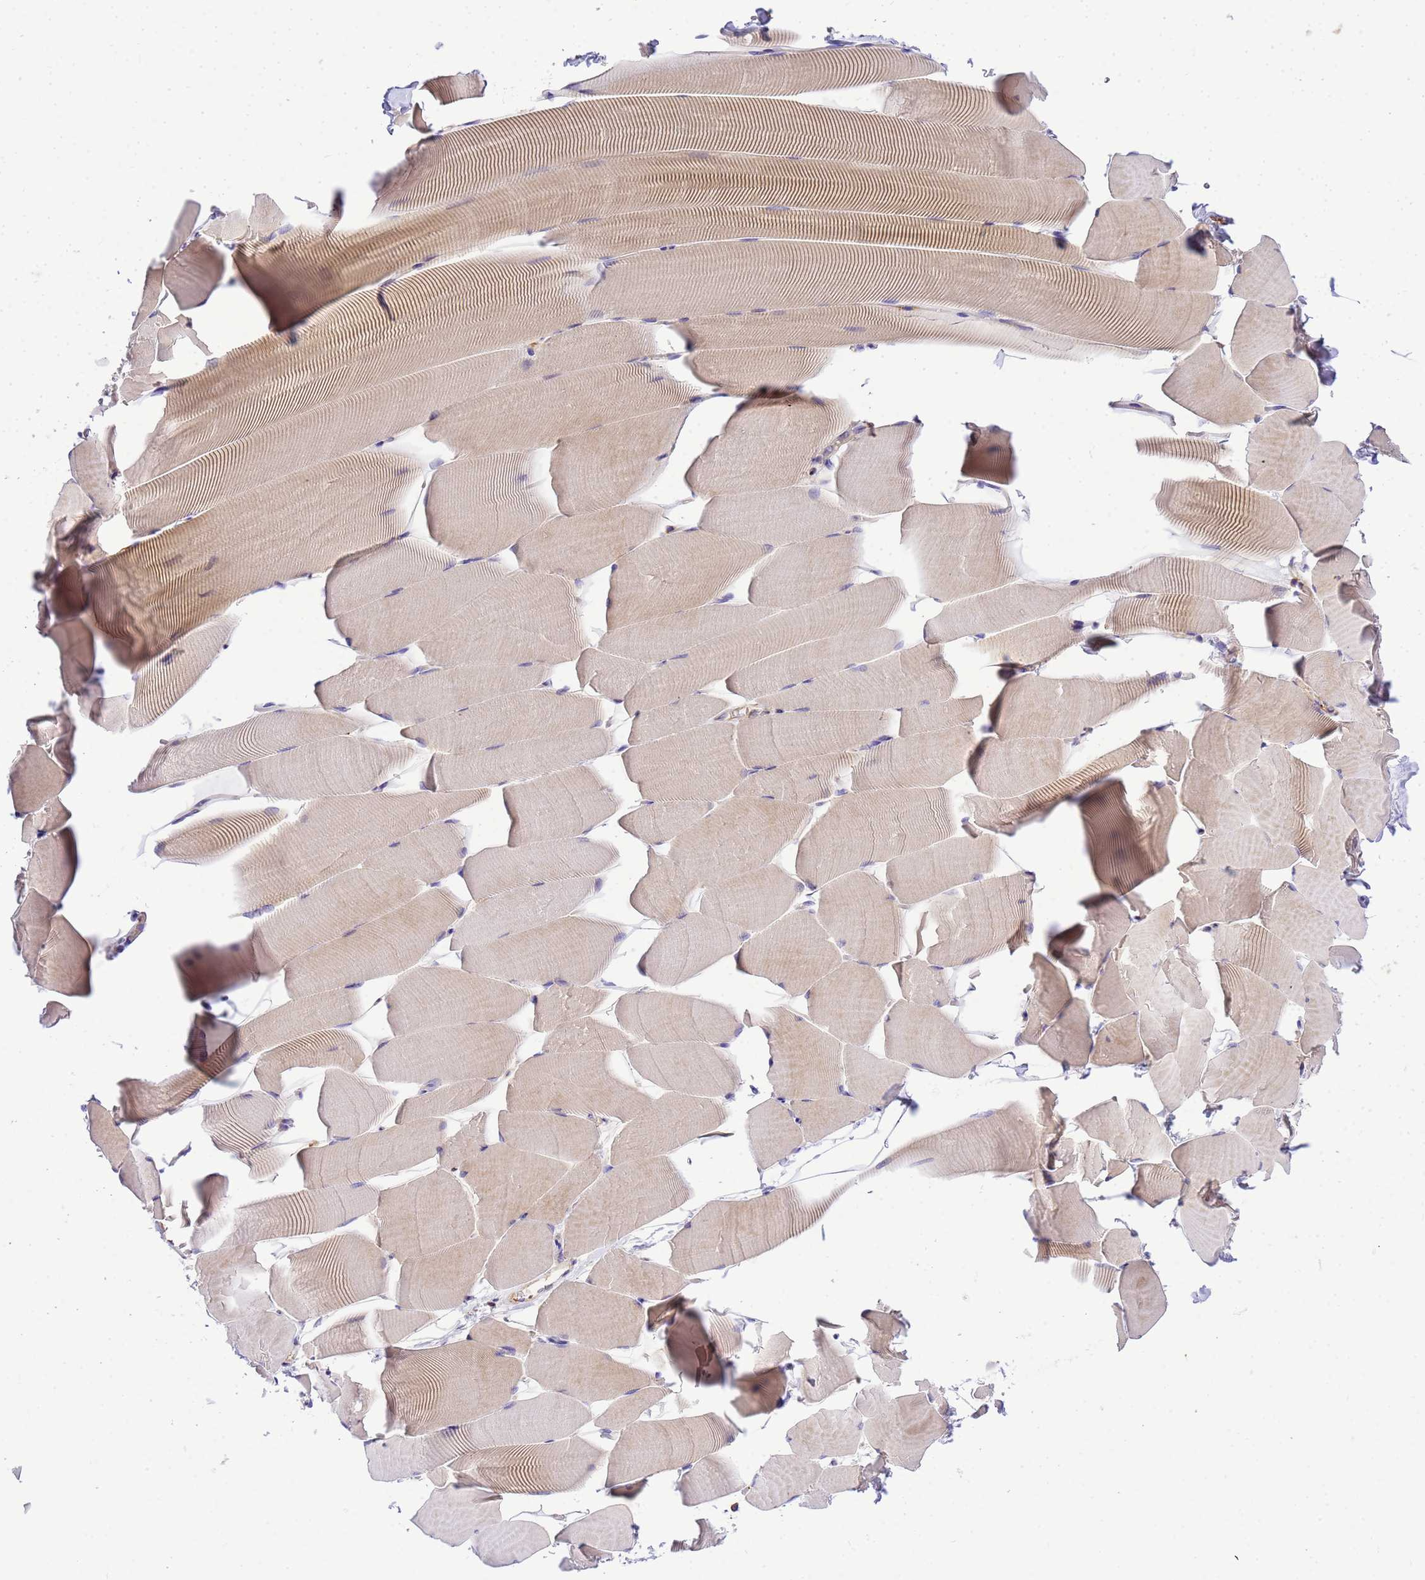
{"staining": {"intensity": "weak", "quantity": "25%-75%", "location": "cytoplasmic/membranous"}, "tissue": "skeletal muscle", "cell_type": "Myocytes", "image_type": "normal", "snomed": [{"axis": "morphology", "description": "Normal tissue, NOS"}, {"axis": "topography", "description": "Skeletal muscle"}], "caption": "The histopathology image exhibits immunohistochemical staining of unremarkable skeletal muscle. There is weak cytoplasmic/membranous staining is appreciated in about 25%-75% of myocytes.", "gene": "WDR64", "patient": {"sex": "male", "age": 25}}